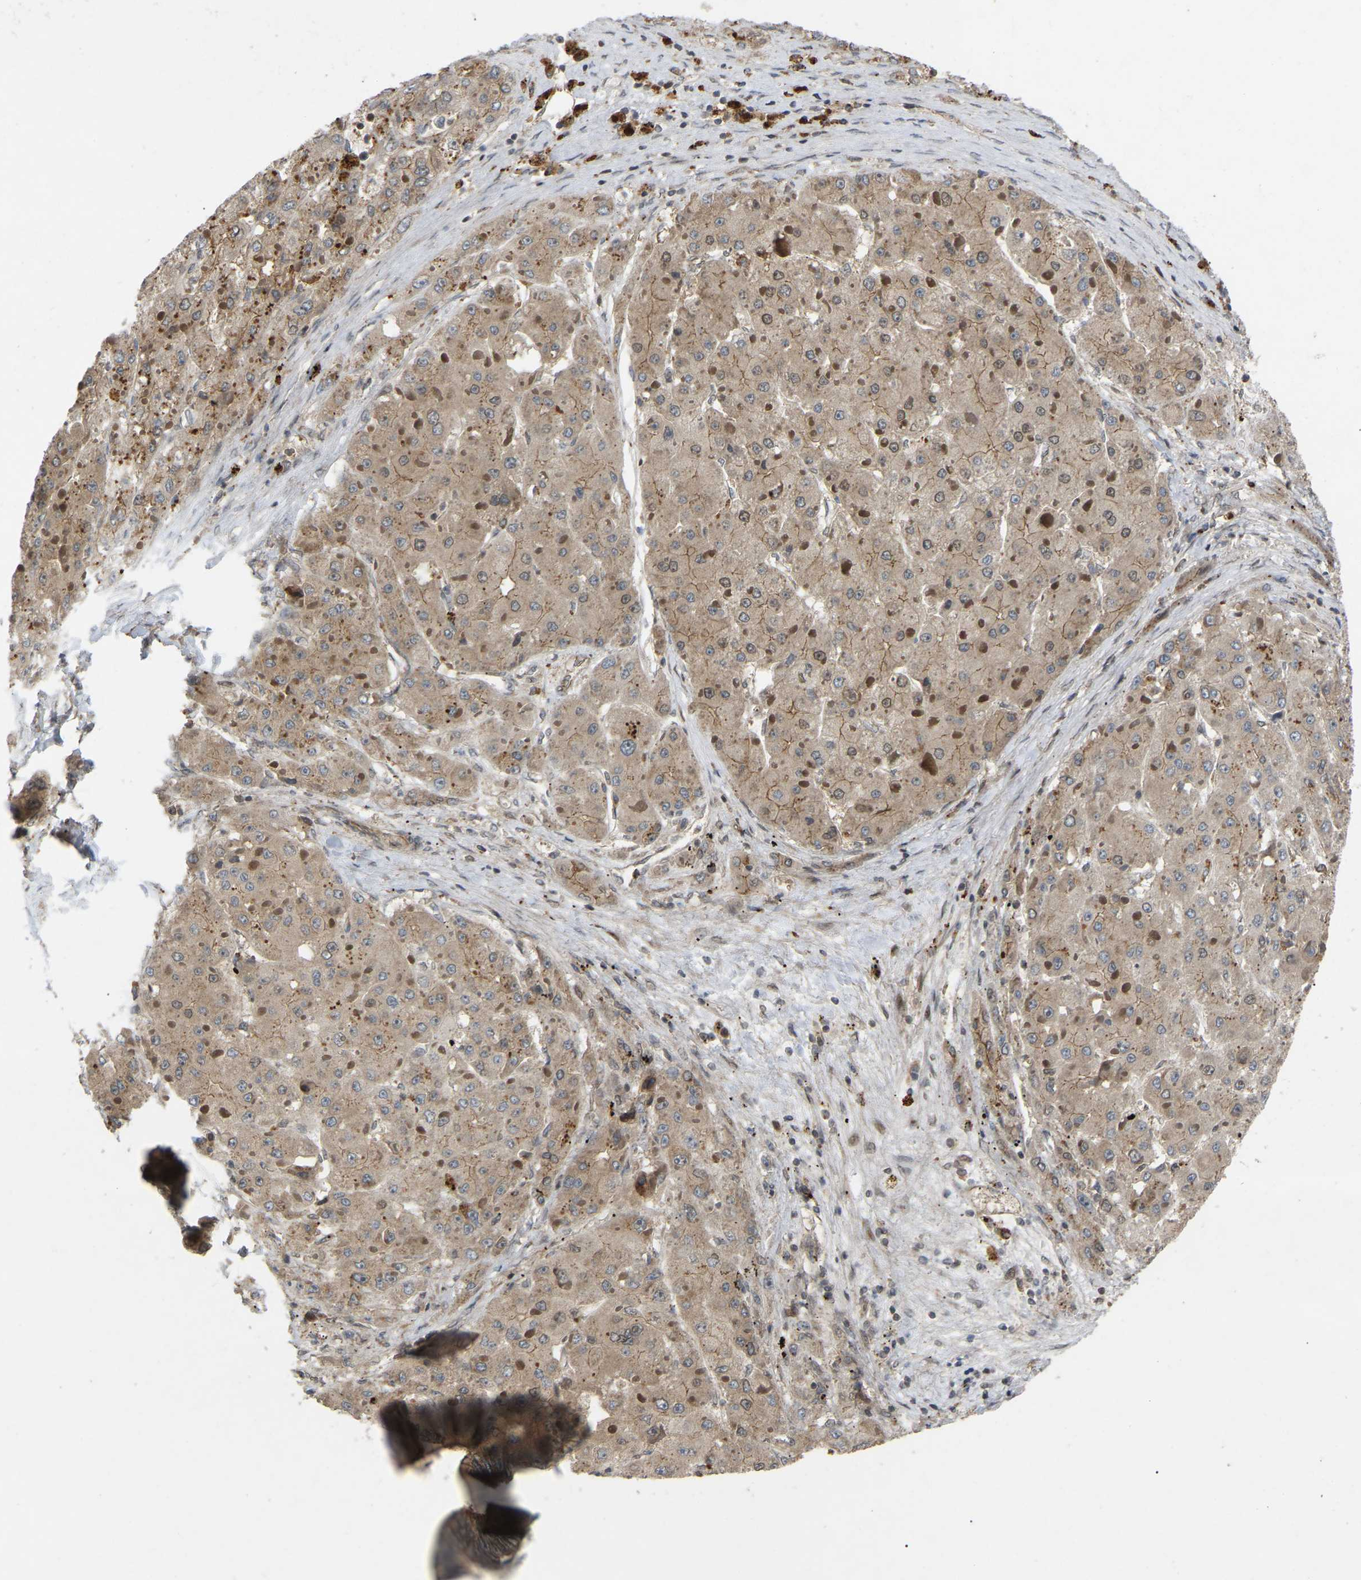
{"staining": {"intensity": "weak", "quantity": ">75%", "location": "cytoplasmic/membranous"}, "tissue": "liver cancer", "cell_type": "Tumor cells", "image_type": "cancer", "snomed": [{"axis": "morphology", "description": "Carcinoma, Hepatocellular, NOS"}, {"axis": "topography", "description": "Liver"}], "caption": "A high-resolution micrograph shows immunohistochemistry staining of liver cancer, which displays weak cytoplasmic/membranous expression in about >75% of tumor cells. (brown staining indicates protein expression, while blue staining denotes nuclei).", "gene": "KIAA1549", "patient": {"sex": "female", "age": 73}}